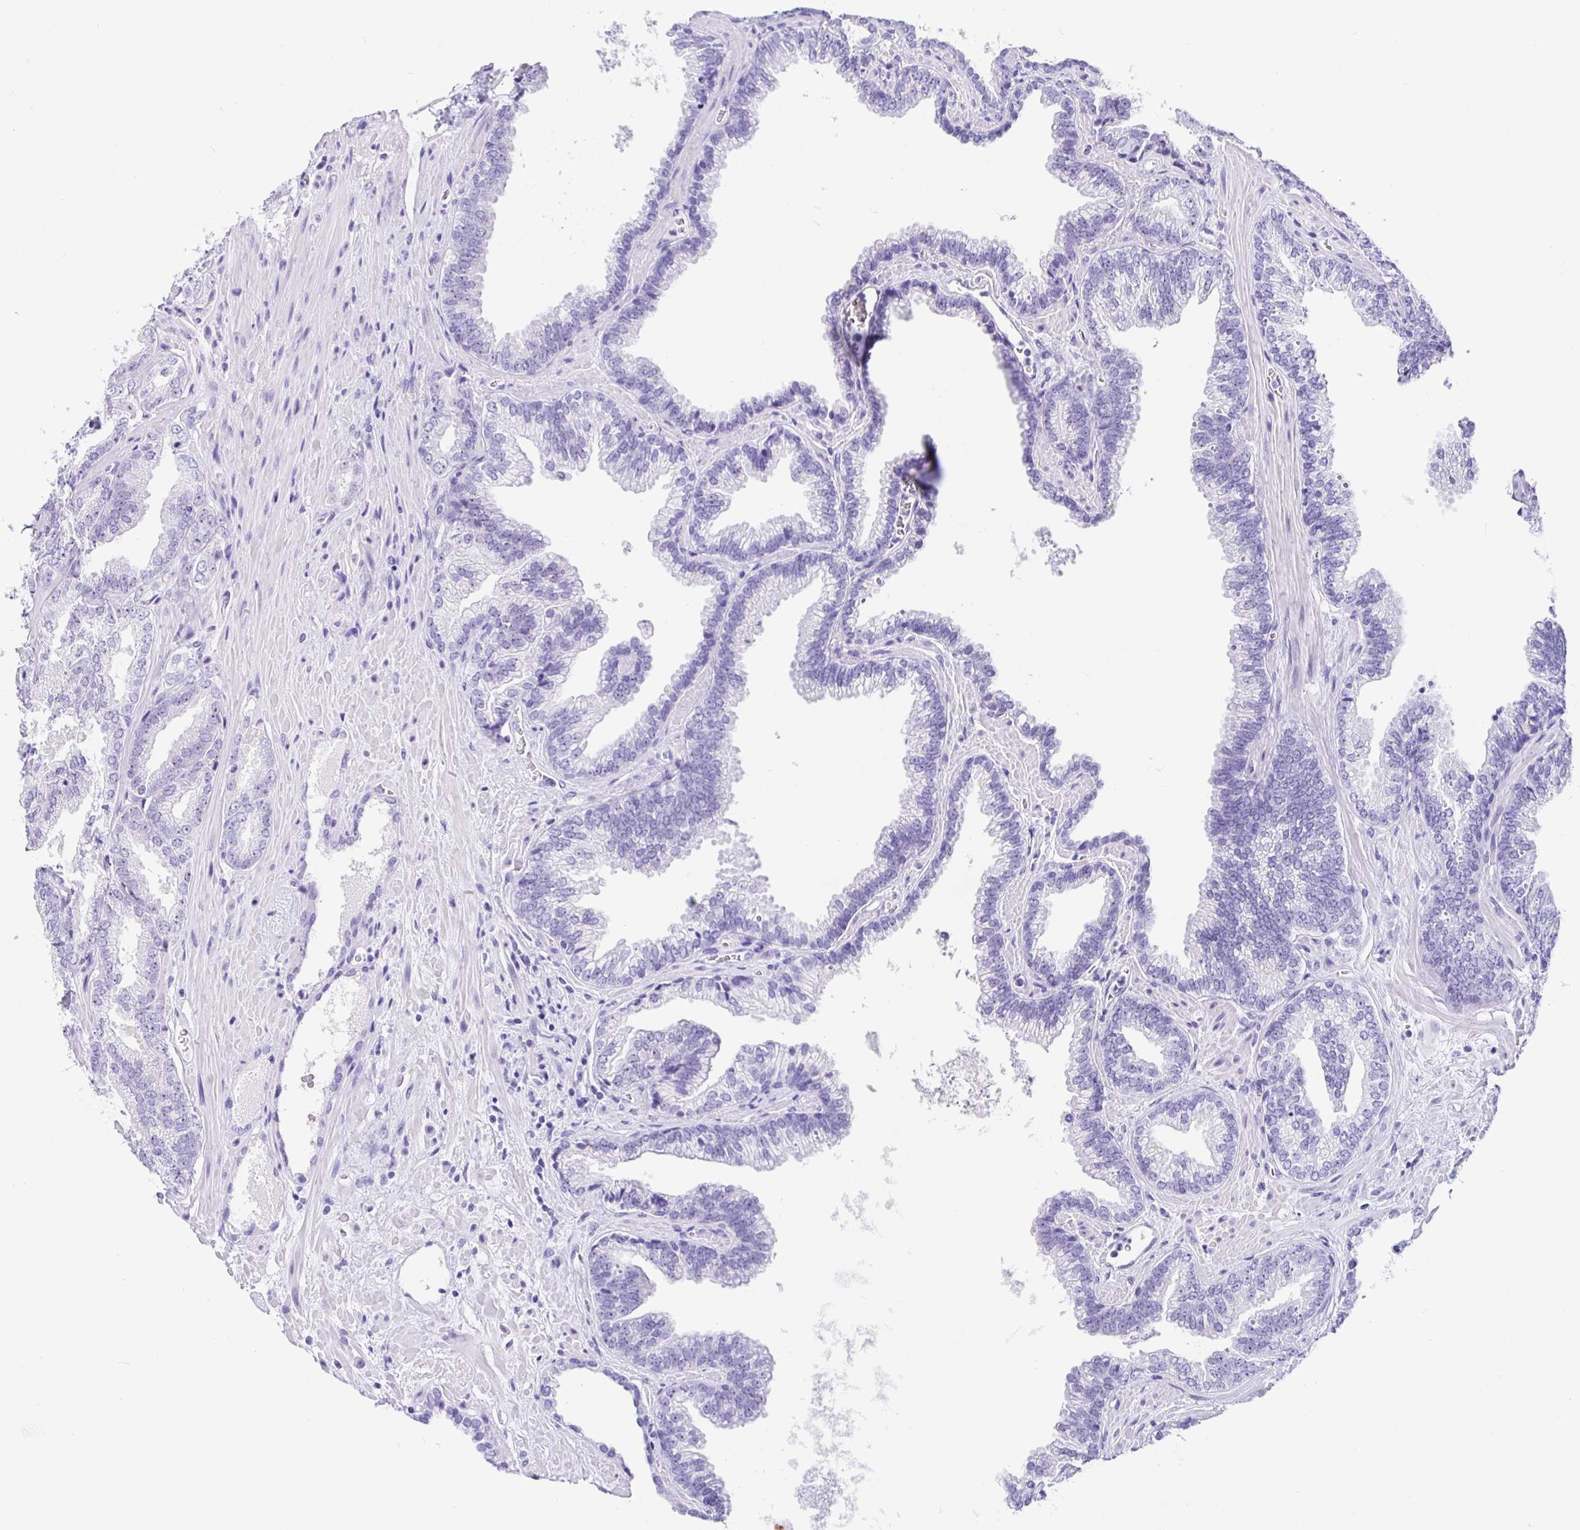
{"staining": {"intensity": "negative", "quantity": "none", "location": "none"}, "tissue": "prostate cancer", "cell_type": "Tumor cells", "image_type": "cancer", "snomed": [{"axis": "morphology", "description": "Adenocarcinoma, High grade"}, {"axis": "topography", "description": "Prostate"}], "caption": "Immunohistochemistry of prostate cancer (high-grade adenocarcinoma) reveals no staining in tumor cells.", "gene": "PRAMEF19", "patient": {"sex": "male", "age": 68}}